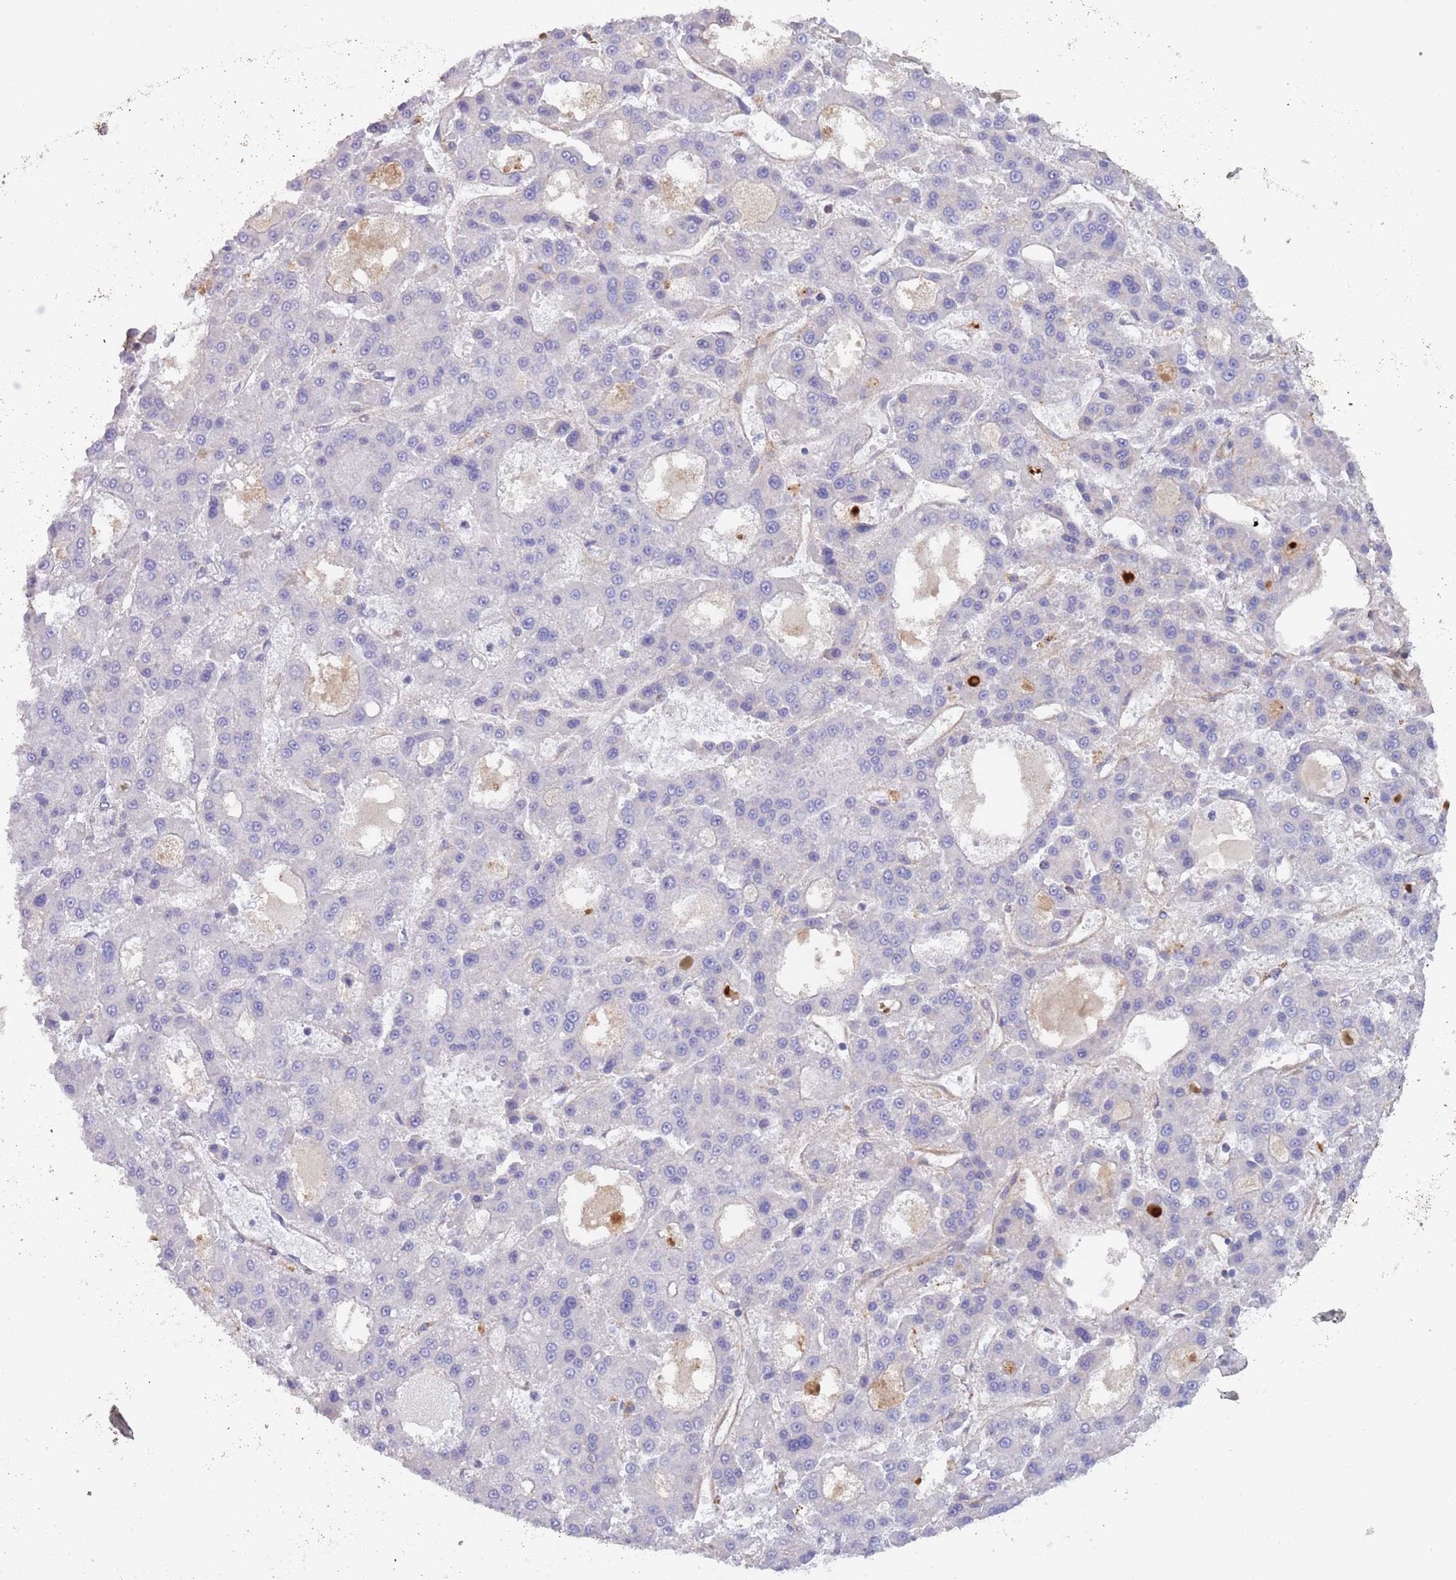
{"staining": {"intensity": "negative", "quantity": "none", "location": "none"}, "tissue": "liver cancer", "cell_type": "Tumor cells", "image_type": "cancer", "snomed": [{"axis": "morphology", "description": "Carcinoma, Hepatocellular, NOS"}, {"axis": "topography", "description": "Liver"}], "caption": "IHC histopathology image of hepatocellular carcinoma (liver) stained for a protein (brown), which reveals no expression in tumor cells.", "gene": "PIMREG", "patient": {"sex": "male", "age": 70}}